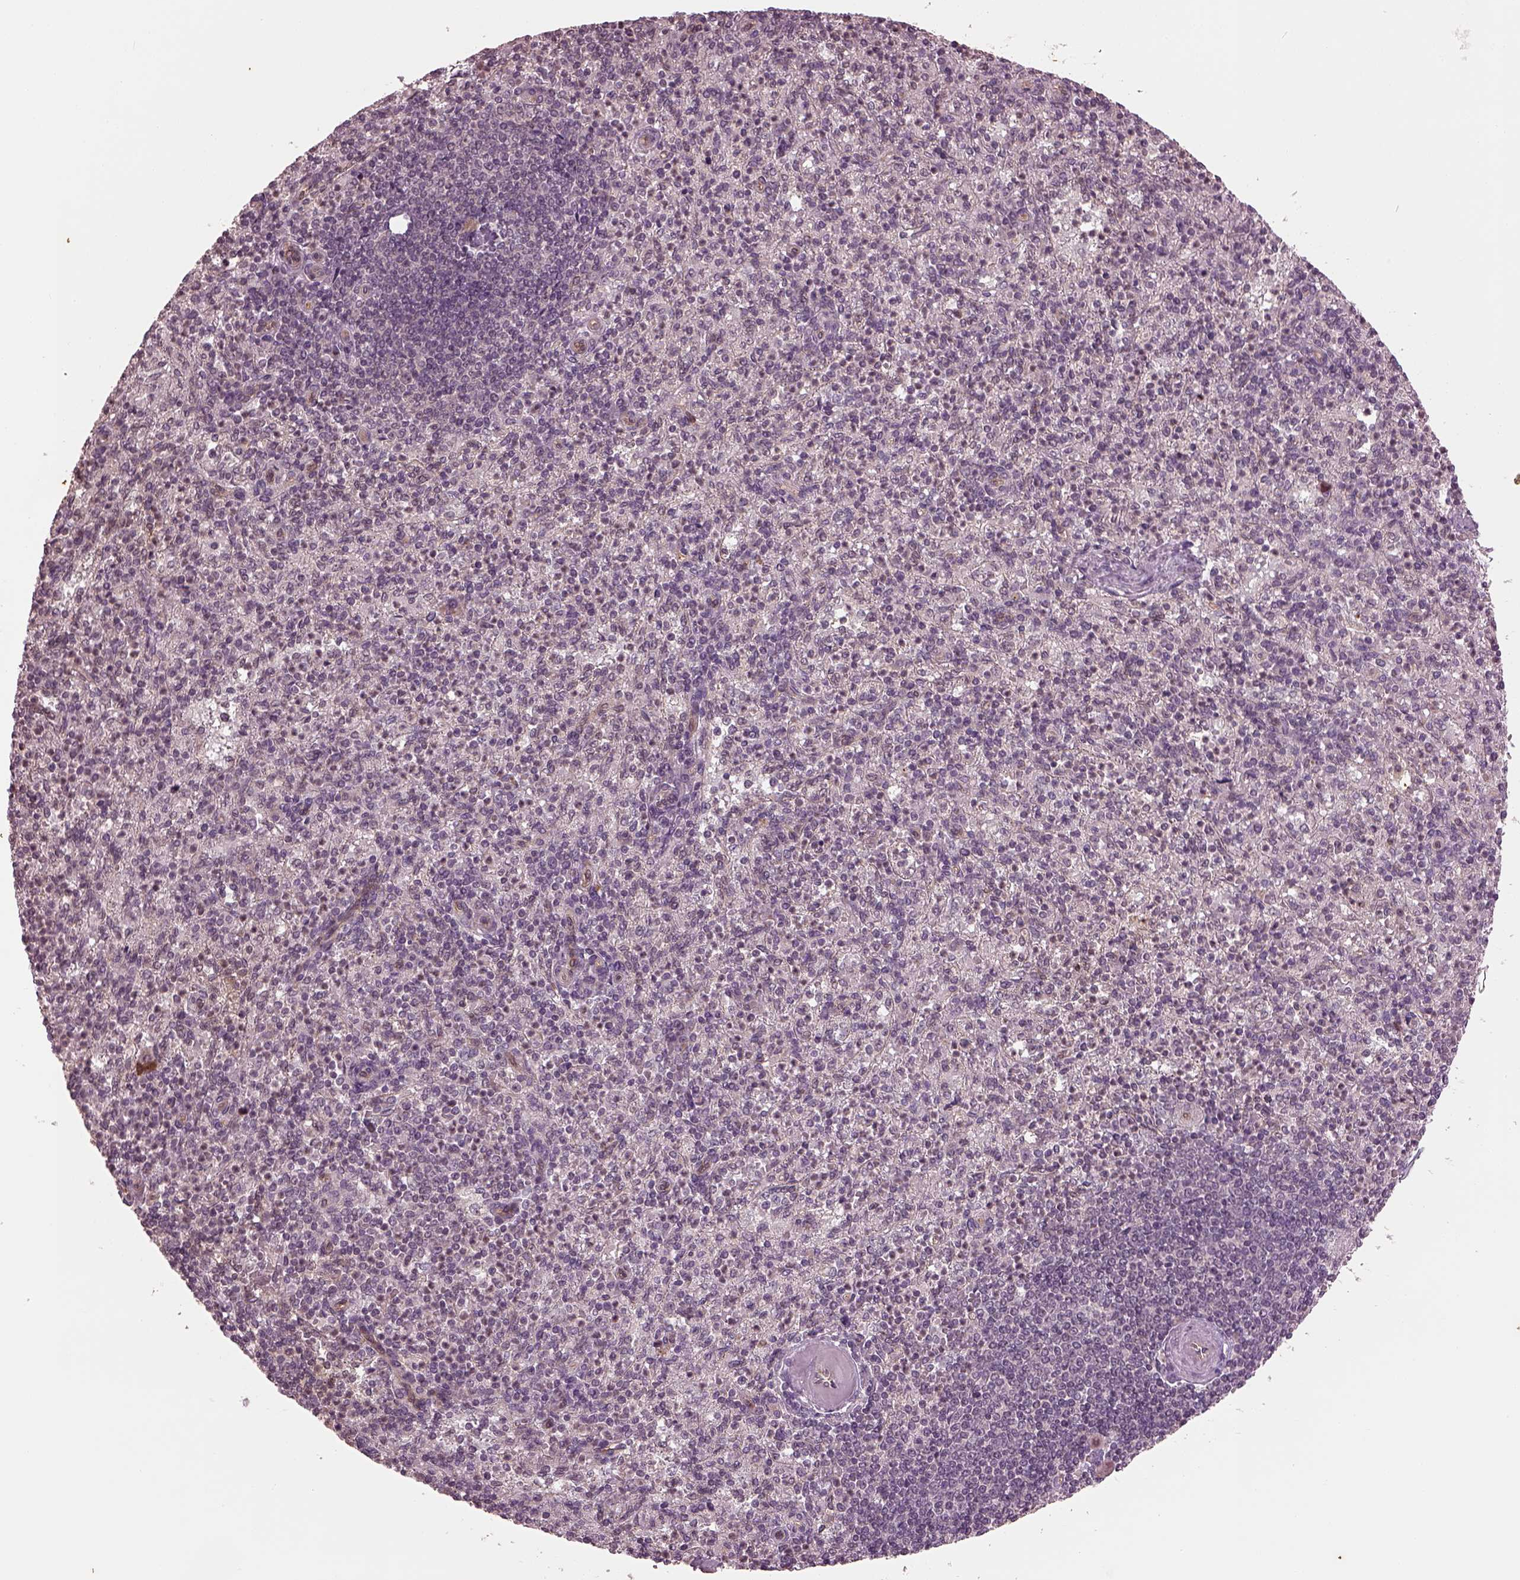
{"staining": {"intensity": "negative", "quantity": "none", "location": "none"}, "tissue": "spleen", "cell_type": "Cells in red pulp", "image_type": "normal", "snomed": [{"axis": "morphology", "description": "Normal tissue, NOS"}, {"axis": "topography", "description": "Spleen"}], "caption": "Human spleen stained for a protein using immunohistochemistry (IHC) demonstrates no expression in cells in red pulp.", "gene": "GNRH1", "patient": {"sex": "female", "age": 74}}